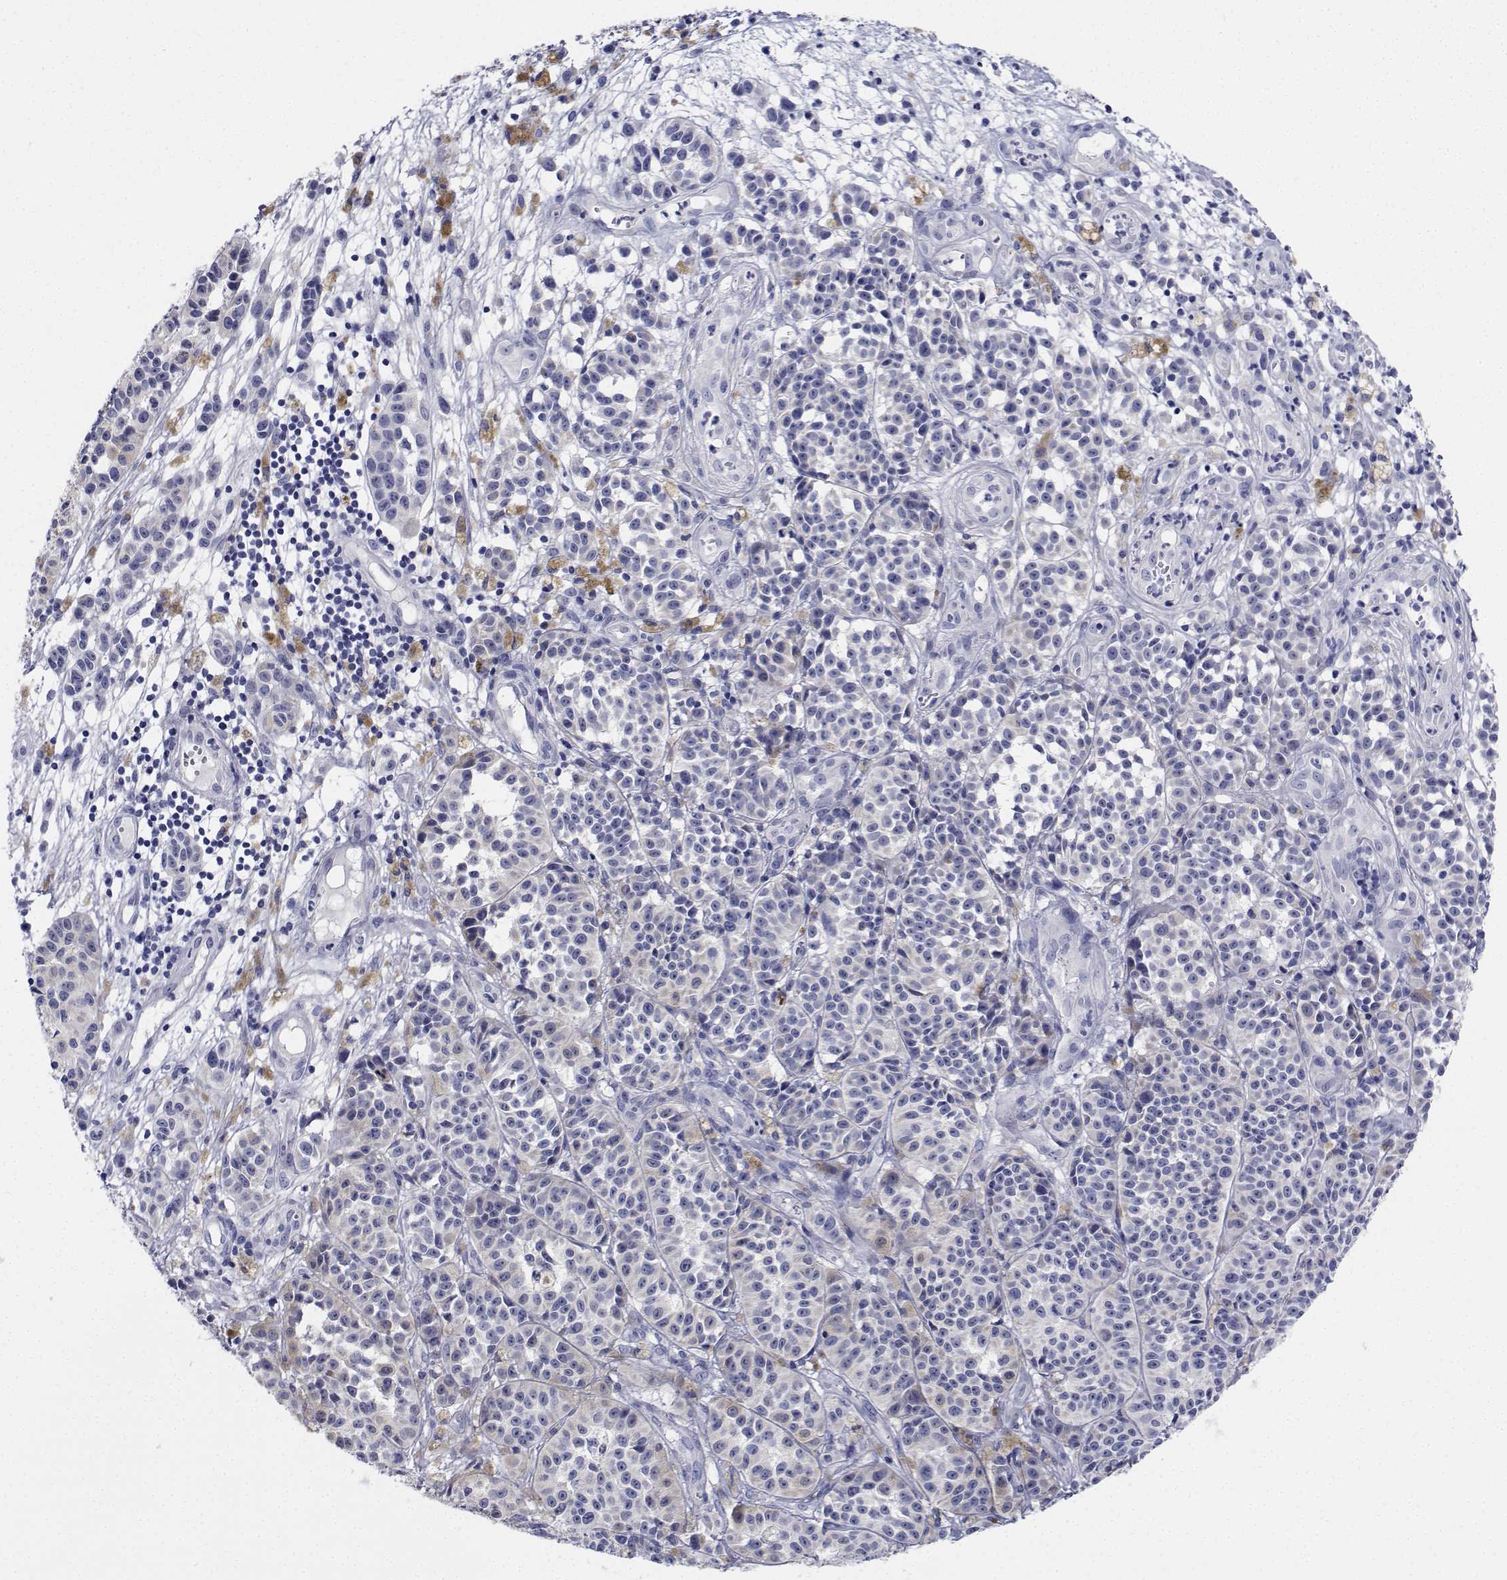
{"staining": {"intensity": "negative", "quantity": "none", "location": "none"}, "tissue": "melanoma", "cell_type": "Tumor cells", "image_type": "cancer", "snomed": [{"axis": "morphology", "description": "Malignant melanoma, NOS"}, {"axis": "topography", "description": "Skin"}], "caption": "Immunohistochemistry (IHC) micrograph of neoplastic tissue: melanoma stained with DAB shows no significant protein staining in tumor cells. Brightfield microscopy of immunohistochemistry stained with DAB (brown) and hematoxylin (blue), captured at high magnification.", "gene": "CDHR3", "patient": {"sex": "female", "age": 58}}